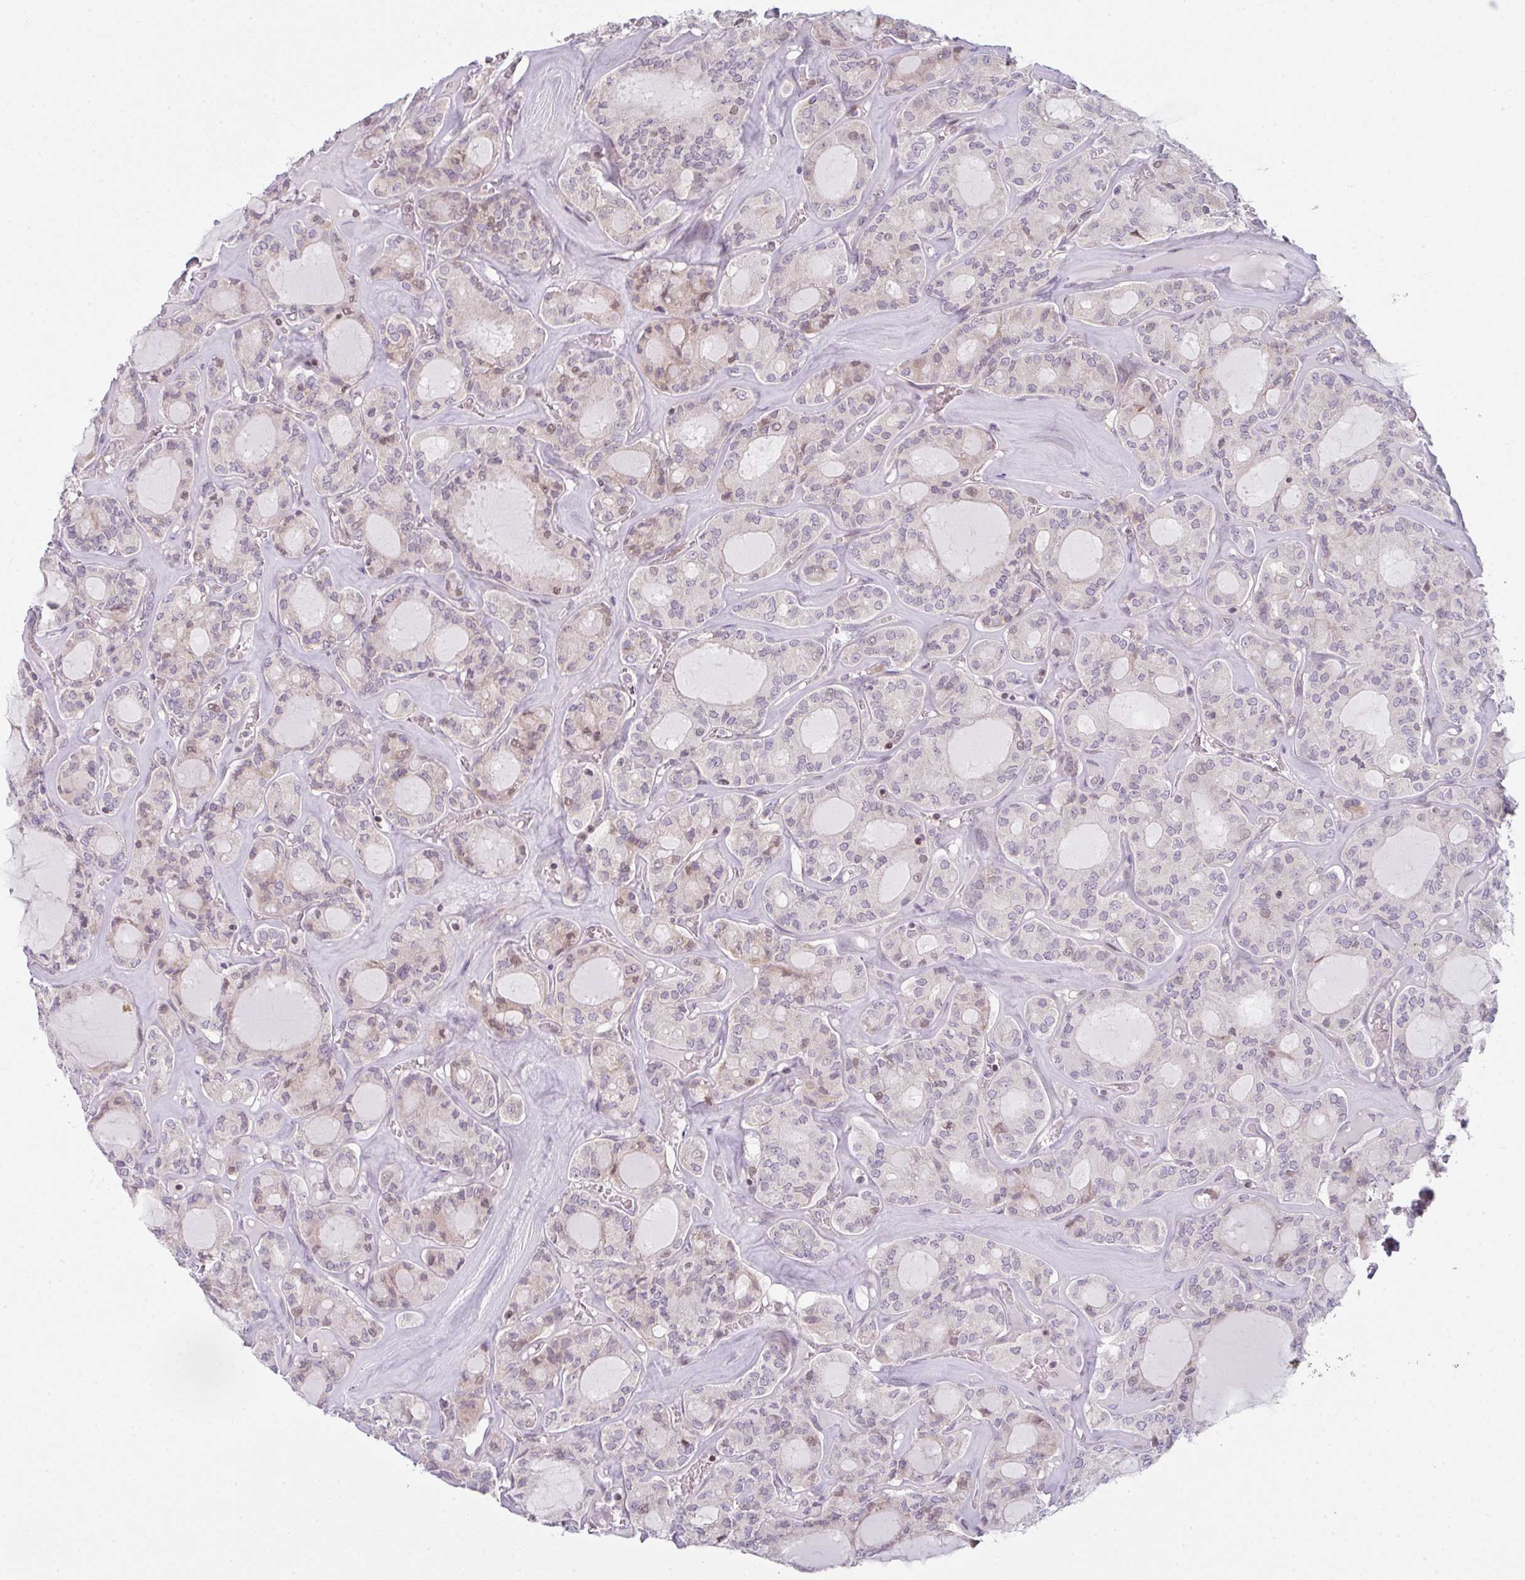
{"staining": {"intensity": "weak", "quantity": "25%-75%", "location": "cytoplasmic/membranous,nuclear"}, "tissue": "thyroid cancer", "cell_type": "Tumor cells", "image_type": "cancer", "snomed": [{"axis": "morphology", "description": "Papillary adenocarcinoma, NOS"}, {"axis": "topography", "description": "Thyroid gland"}], "caption": "Tumor cells display weak cytoplasmic/membranous and nuclear expression in about 25%-75% of cells in thyroid cancer (papillary adenocarcinoma).", "gene": "TMEM237", "patient": {"sex": "male", "age": 87}}